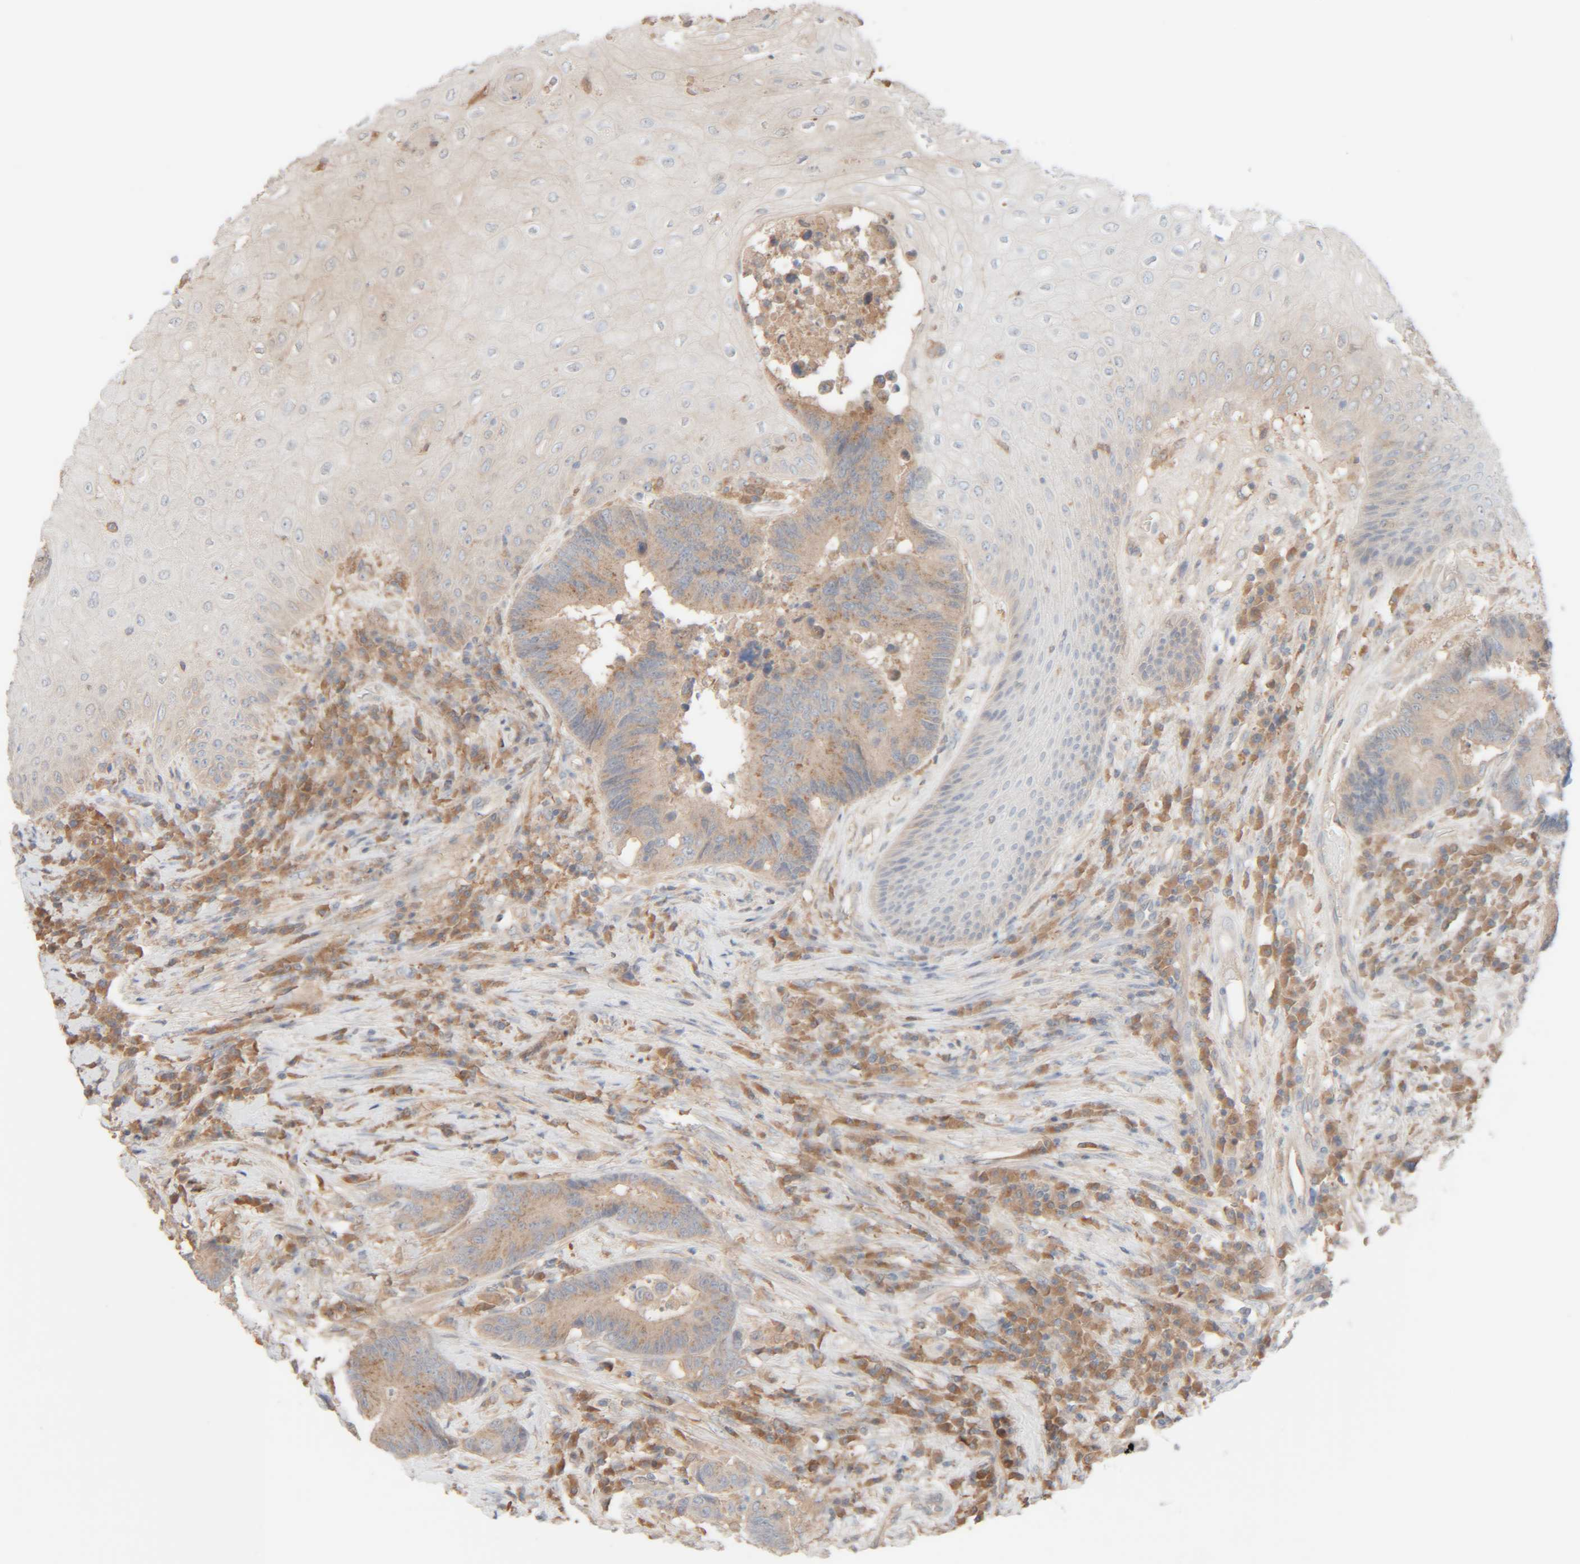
{"staining": {"intensity": "weak", "quantity": ">75%", "location": "cytoplasmic/membranous"}, "tissue": "colorectal cancer", "cell_type": "Tumor cells", "image_type": "cancer", "snomed": [{"axis": "morphology", "description": "Adenocarcinoma, NOS"}, {"axis": "topography", "description": "Rectum"}, {"axis": "topography", "description": "Anal"}], "caption": "This histopathology image reveals immunohistochemistry staining of human colorectal cancer, with low weak cytoplasmic/membranous staining in about >75% of tumor cells.", "gene": "TMEM192", "patient": {"sex": "female", "age": 89}}